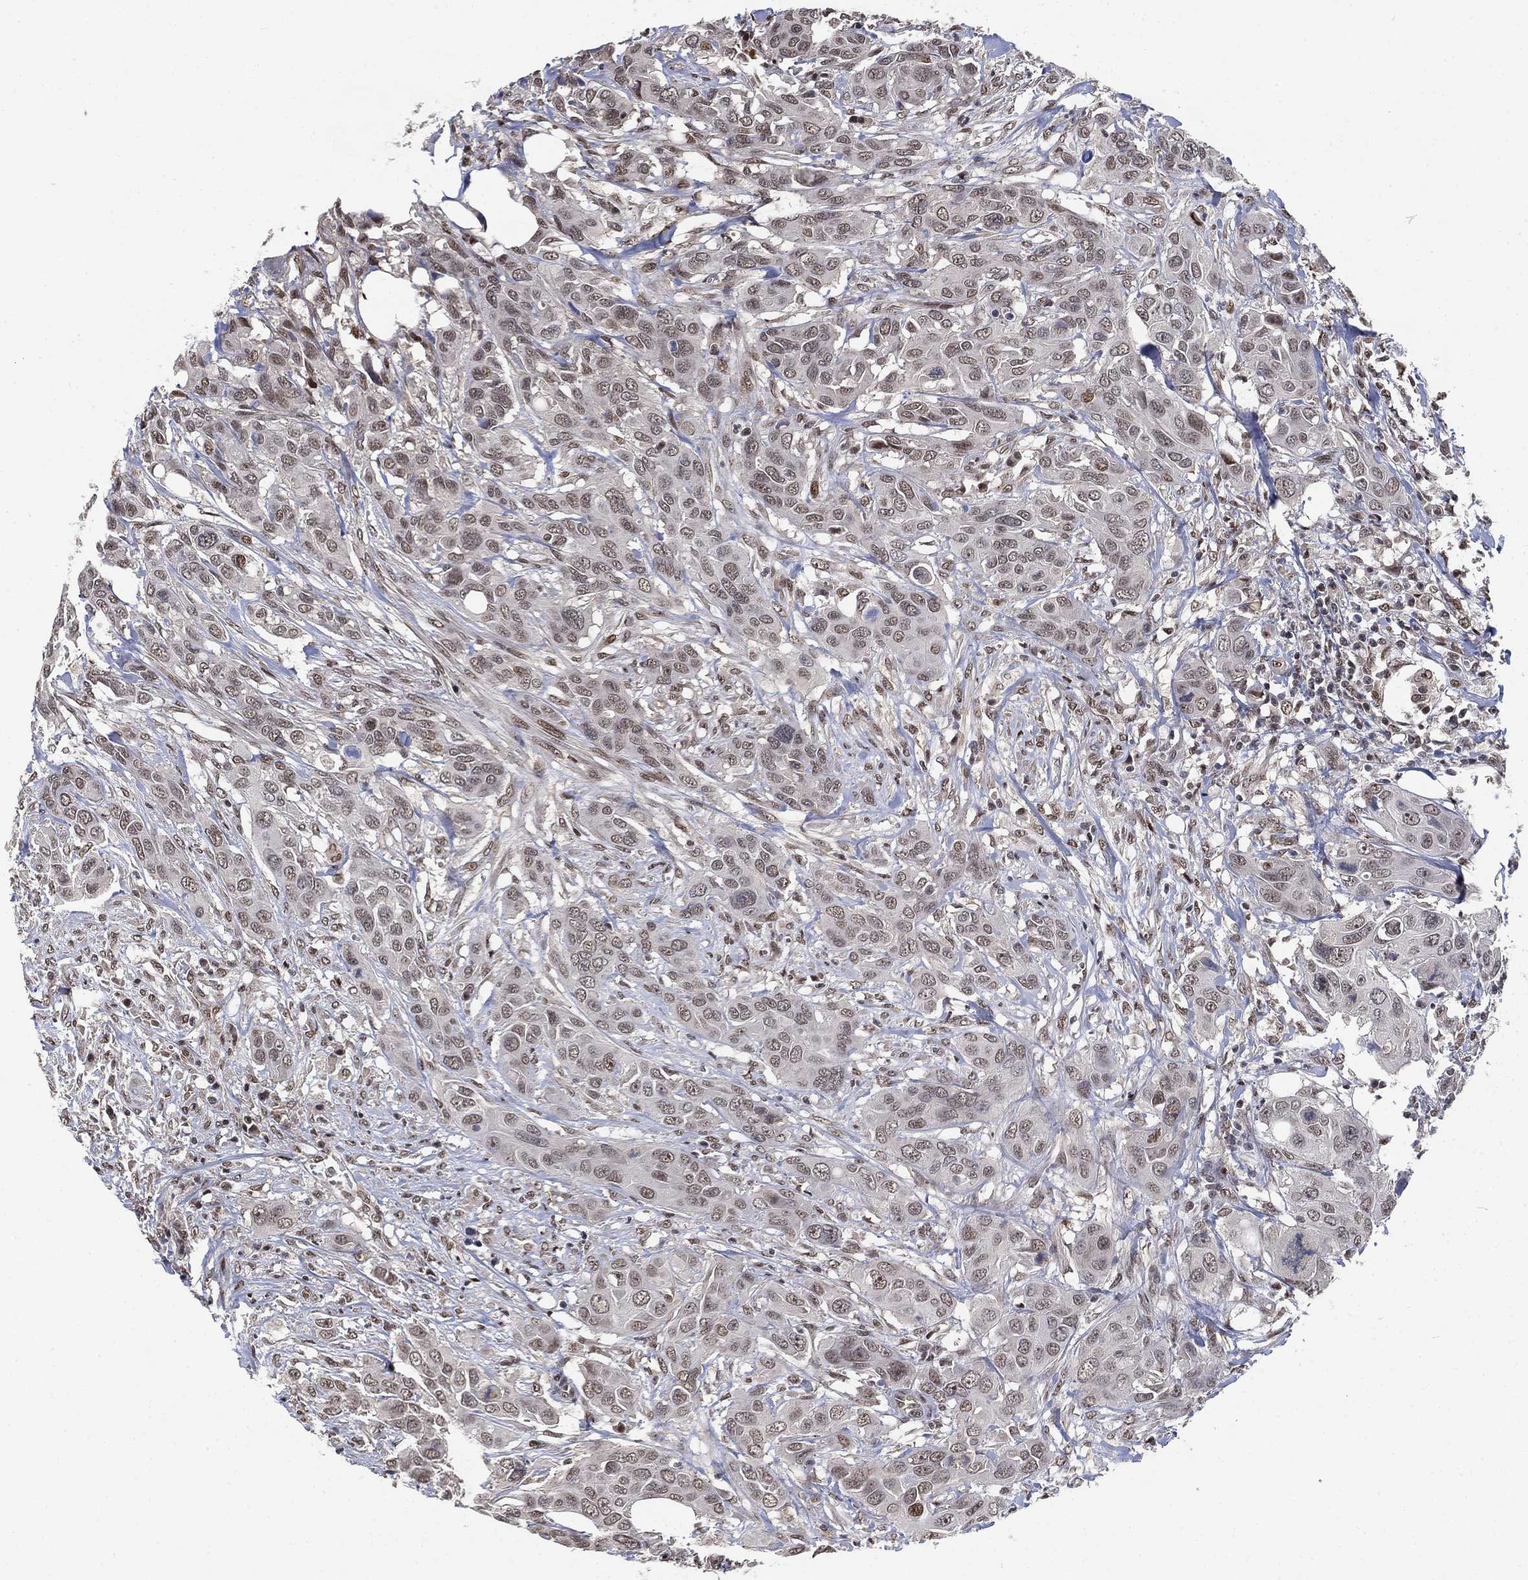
{"staining": {"intensity": "negative", "quantity": "none", "location": "none"}, "tissue": "urothelial cancer", "cell_type": "Tumor cells", "image_type": "cancer", "snomed": [{"axis": "morphology", "description": "Urothelial carcinoma, NOS"}, {"axis": "morphology", "description": "Urothelial carcinoma, High grade"}, {"axis": "topography", "description": "Urinary bladder"}], "caption": "Immunohistochemistry image of neoplastic tissue: human urothelial cancer stained with DAB (3,3'-diaminobenzidine) demonstrates no significant protein expression in tumor cells.", "gene": "ZSCAN30", "patient": {"sex": "male", "age": 63}}